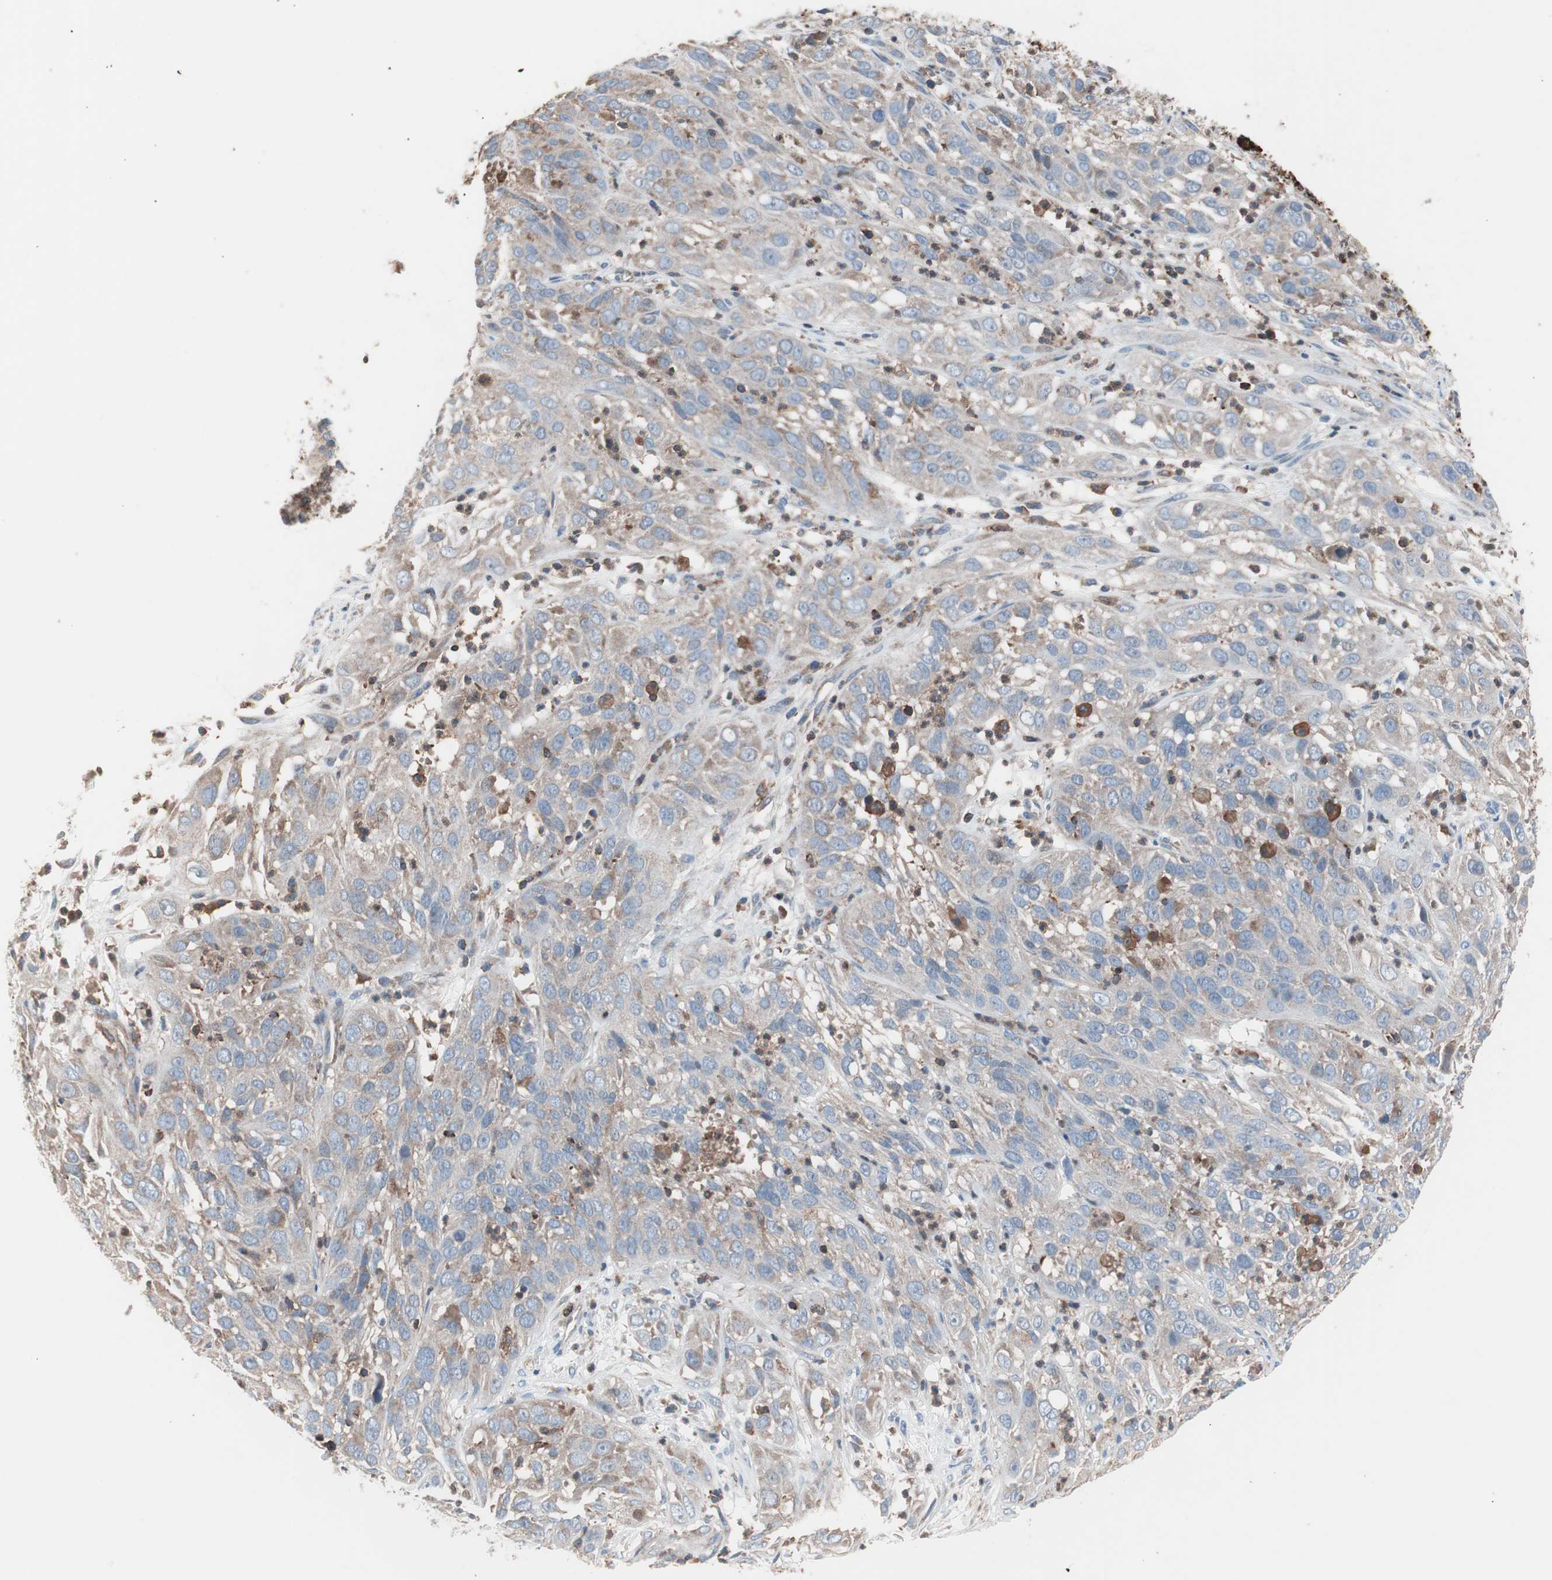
{"staining": {"intensity": "weak", "quantity": ">75%", "location": "cytoplasmic/membranous"}, "tissue": "cervical cancer", "cell_type": "Tumor cells", "image_type": "cancer", "snomed": [{"axis": "morphology", "description": "Squamous cell carcinoma, NOS"}, {"axis": "topography", "description": "Cervix"}], "caption": "Immunohistochemical staining of human squamous cell carcinoma (cervical) demonstrates low levels of weak cytoplasmic/membranous expression in approximately >75% of tumor cells.", "gene": "PIK3R1", "patient": {"sex": "female", "age": 32}}